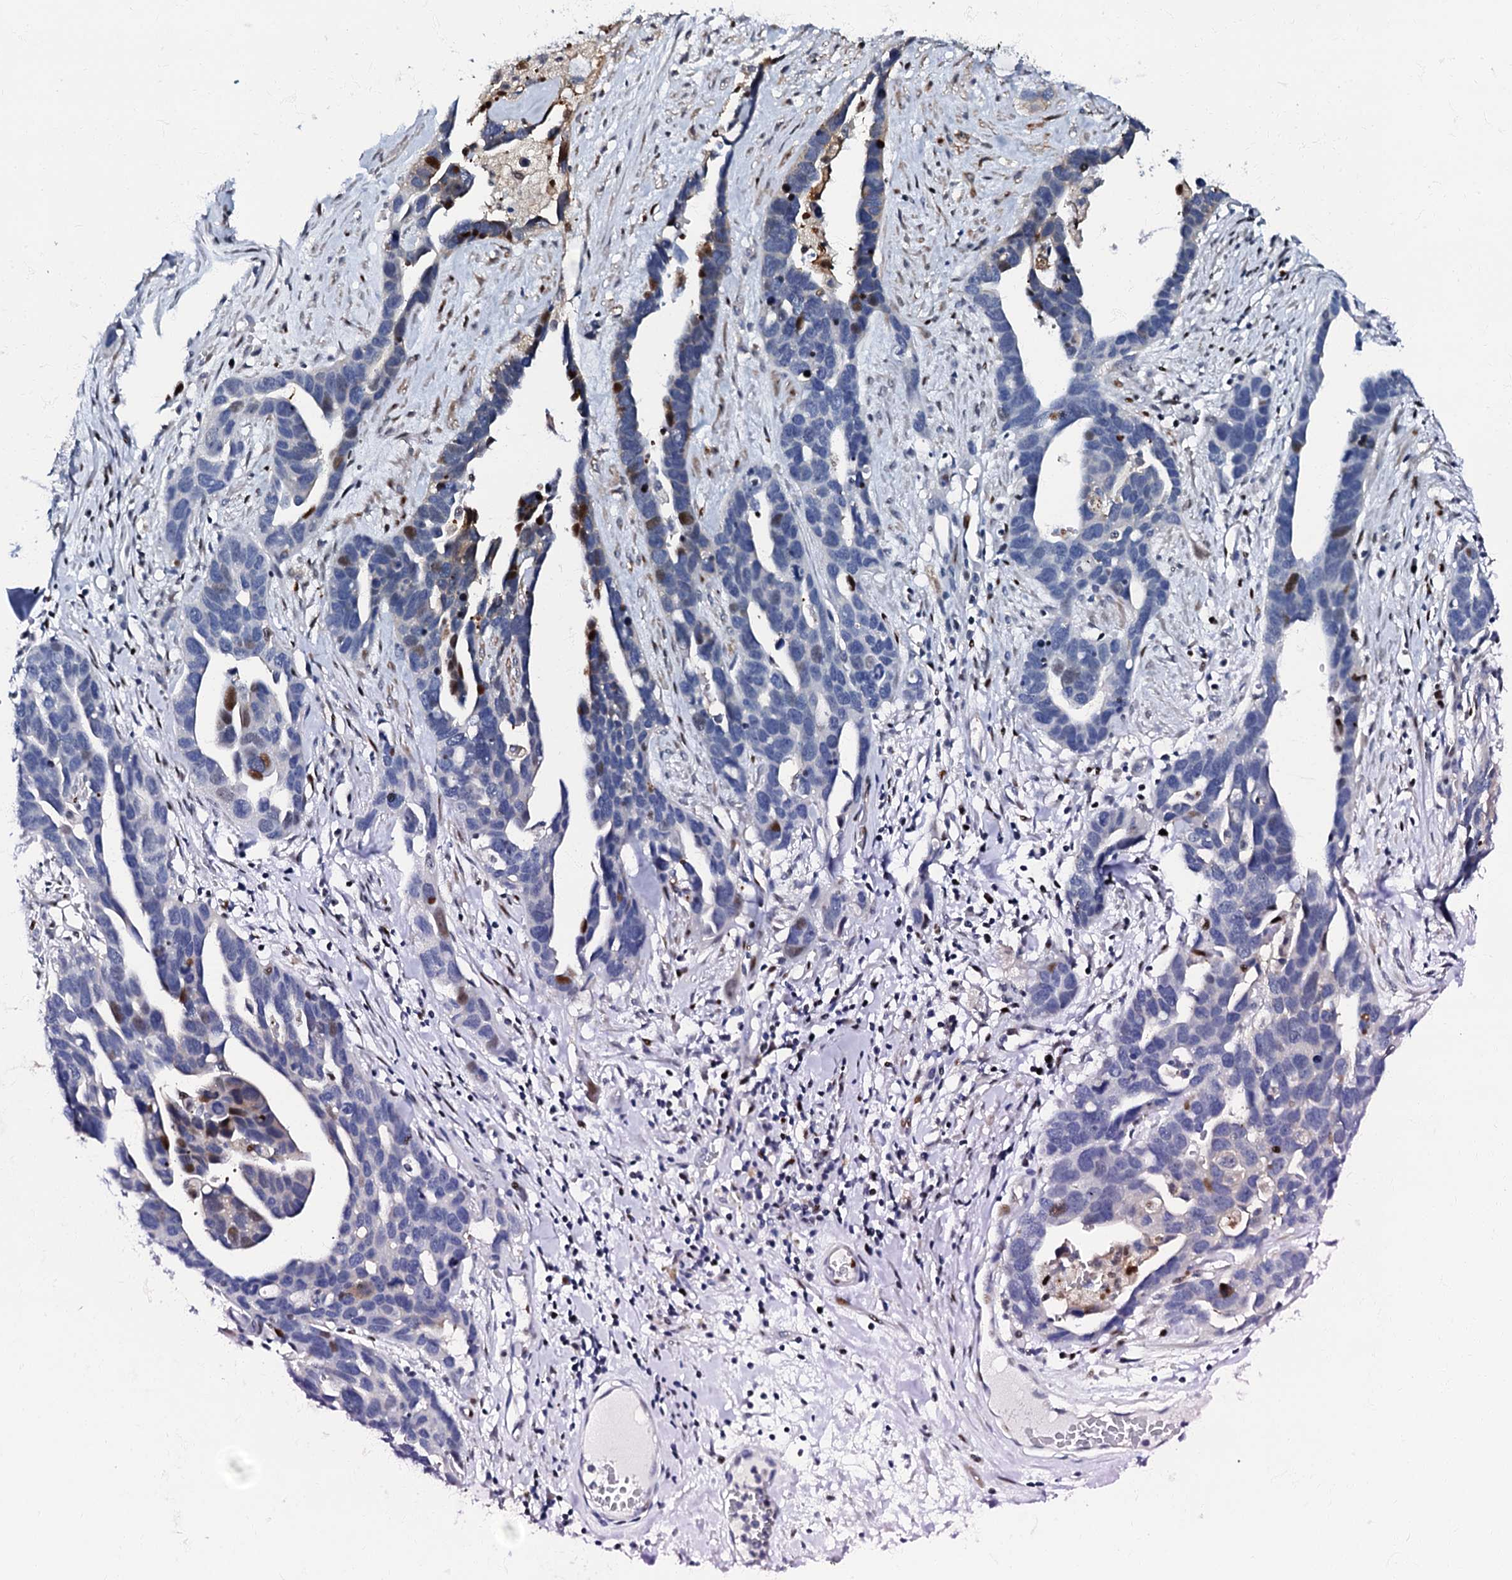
{"staining": {"intensity": "moderate", "quantity": "<25%", "location": "nuclear"}, "tissue": "ovarian cancer", "cell_type": "Tumor cells", "image_type": "cancer", "snomed": [{"axis": "morphology", "description": "Cystadenocarcinoma, serous, NOS"}, {"axis": "topography", "description": "Ovary"}], "caption": "Immunohistochemical staining of human ovarian serous cystadenocarcinoma demonstrates low levels of moderate nuclear protein expression in approximately <25% of tumor cells. (DAB (3,3'-diaminobenzidine) IHC with brightfield microscopy, high magnification).", "gene": "MFSD5", "patient": {"sex": "female", "age": 54}}